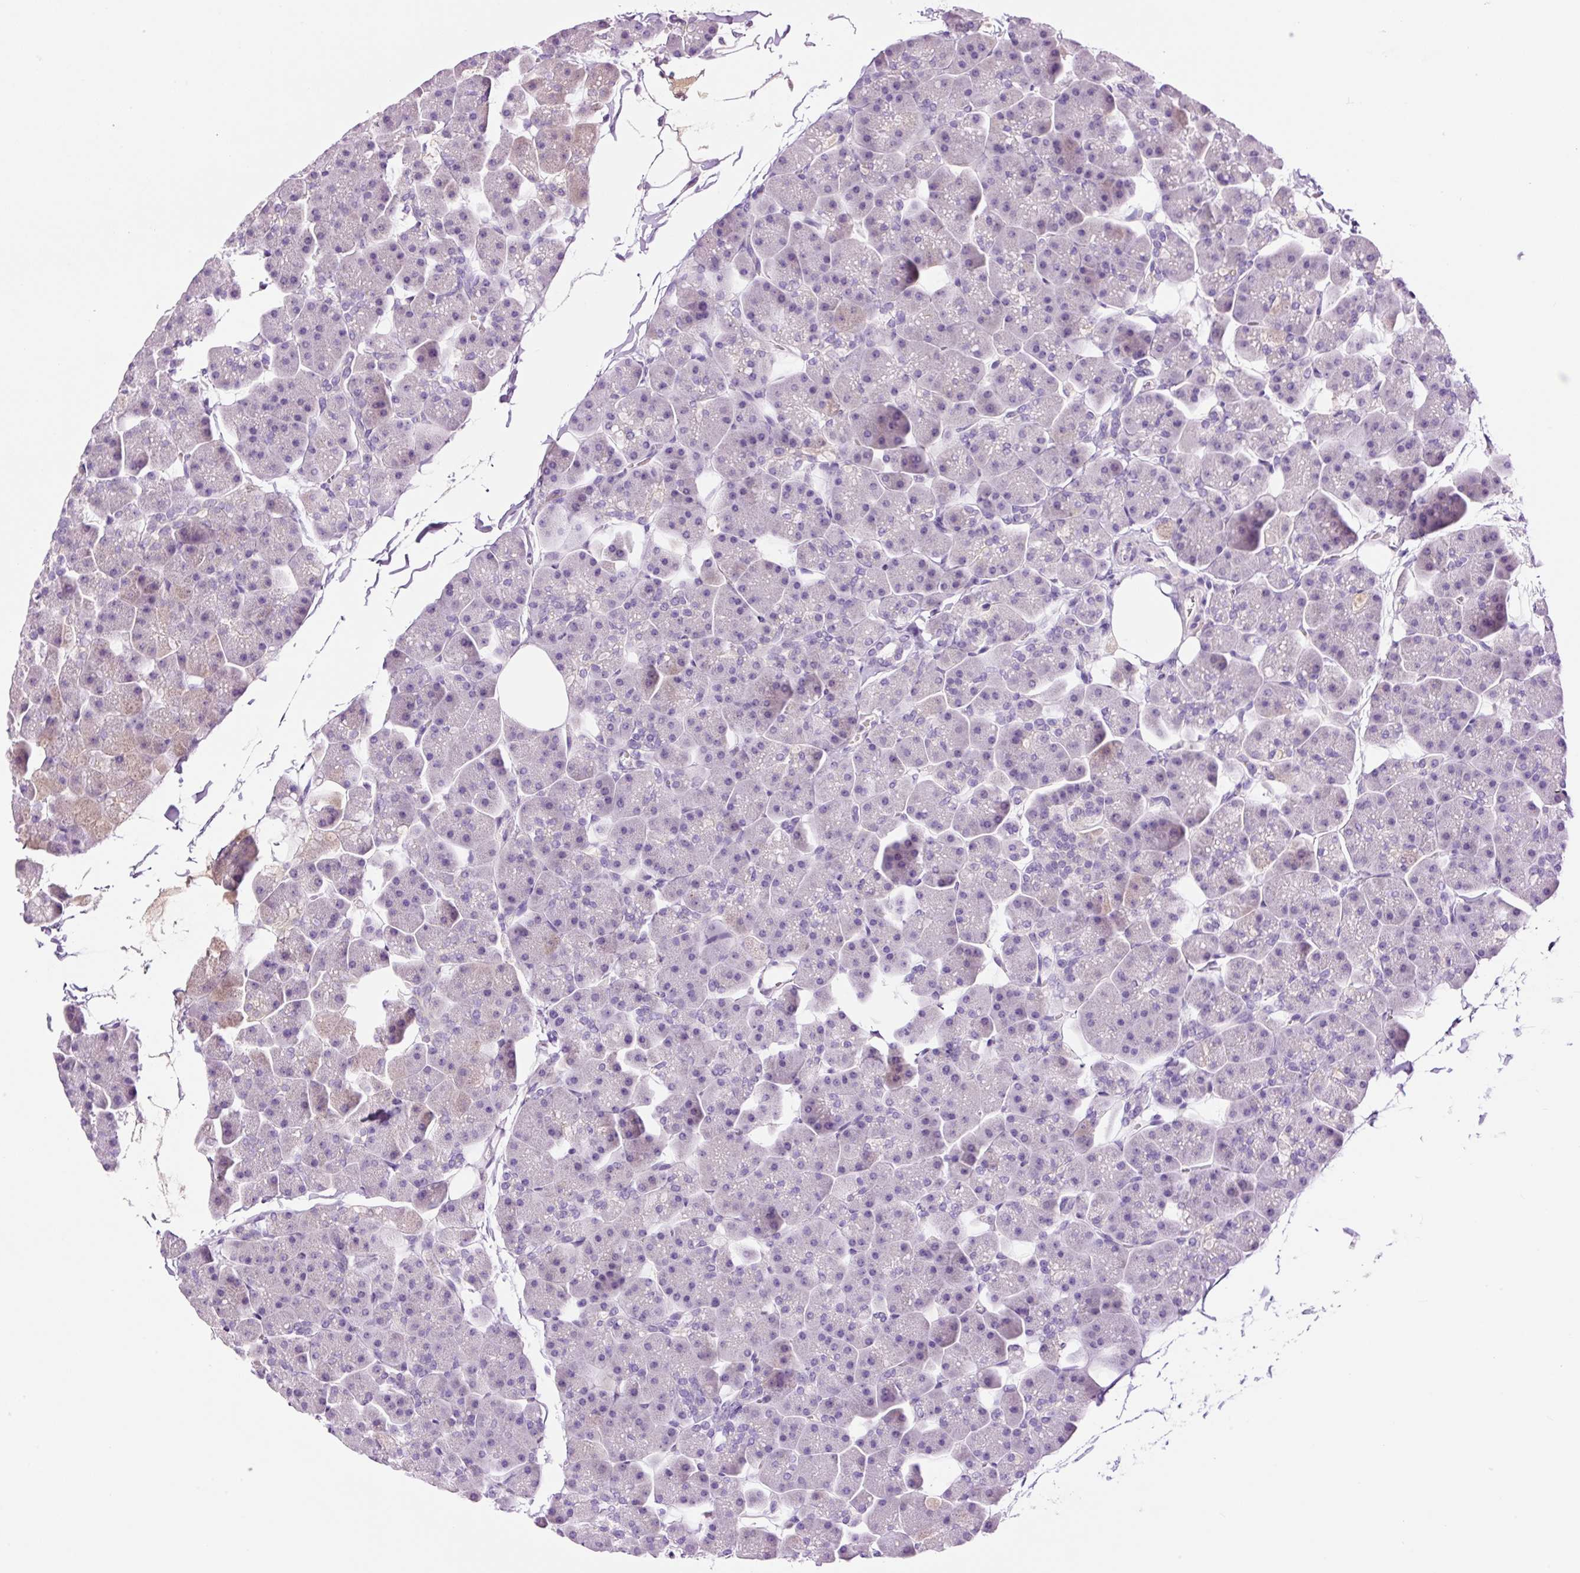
{"staining": {"intensity": "weak", "quantity": "<25%", "location": "cytoplasmic/membranous"}, "tissue": "pancreas", "cell_type": "Exocrine glandular cells", "image_type": "normal", "snomed": [{"axis": "morphology", "description": "Normal tissue, NOS"}, {"axis": "topography", "description": "Pancreas"}], "caption": "IHC of benign human pancreas demonstrates no expression in exocrine glandular cells. The staining was performed using DAB to visualize the protein expression in brown, while the nuclei were stained in blue with hematoxylin (Magnification: 20x).", "gene": "DPPA4", "patient": {"sex": "male", "age": 35}}